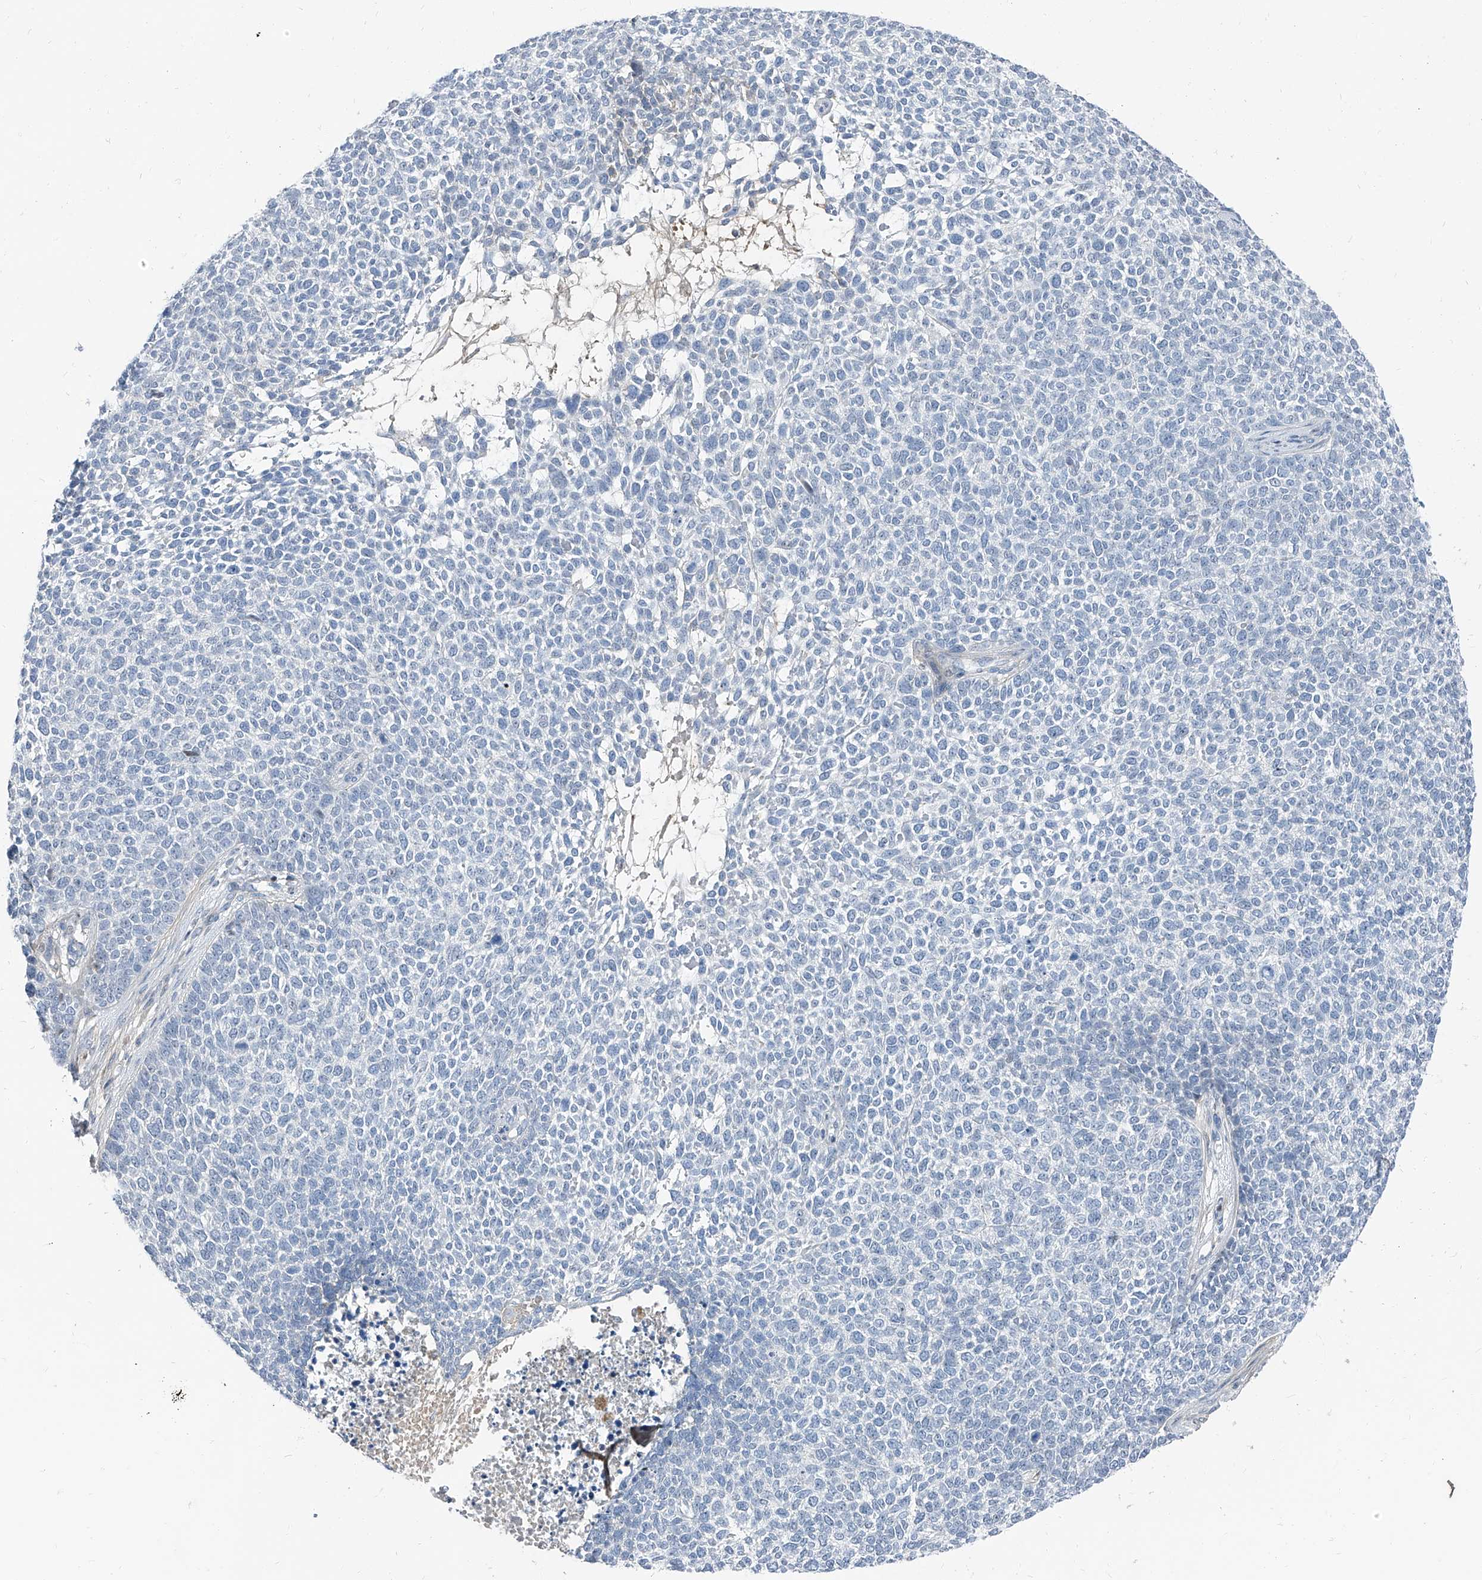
{"staining": {"intensity": "negative", "quantity": "none", "location": "none"}, "tissue": "skin cancer", "cell_type": "Tumor cells", "image_type": "cancer", "snomed": [{"axis": "morphology", "description": "Basal cell carcinoma"}, {"axis": "topography", "description": "Skin"}], "caption": "An immunohistochemistry image of skin basal cell carcinoma is shown. There is no staining in tumor cells of skin basal cell carcinoma.", "gene": "HOXA3", "patient": {"sex": "female", "age": 84}}